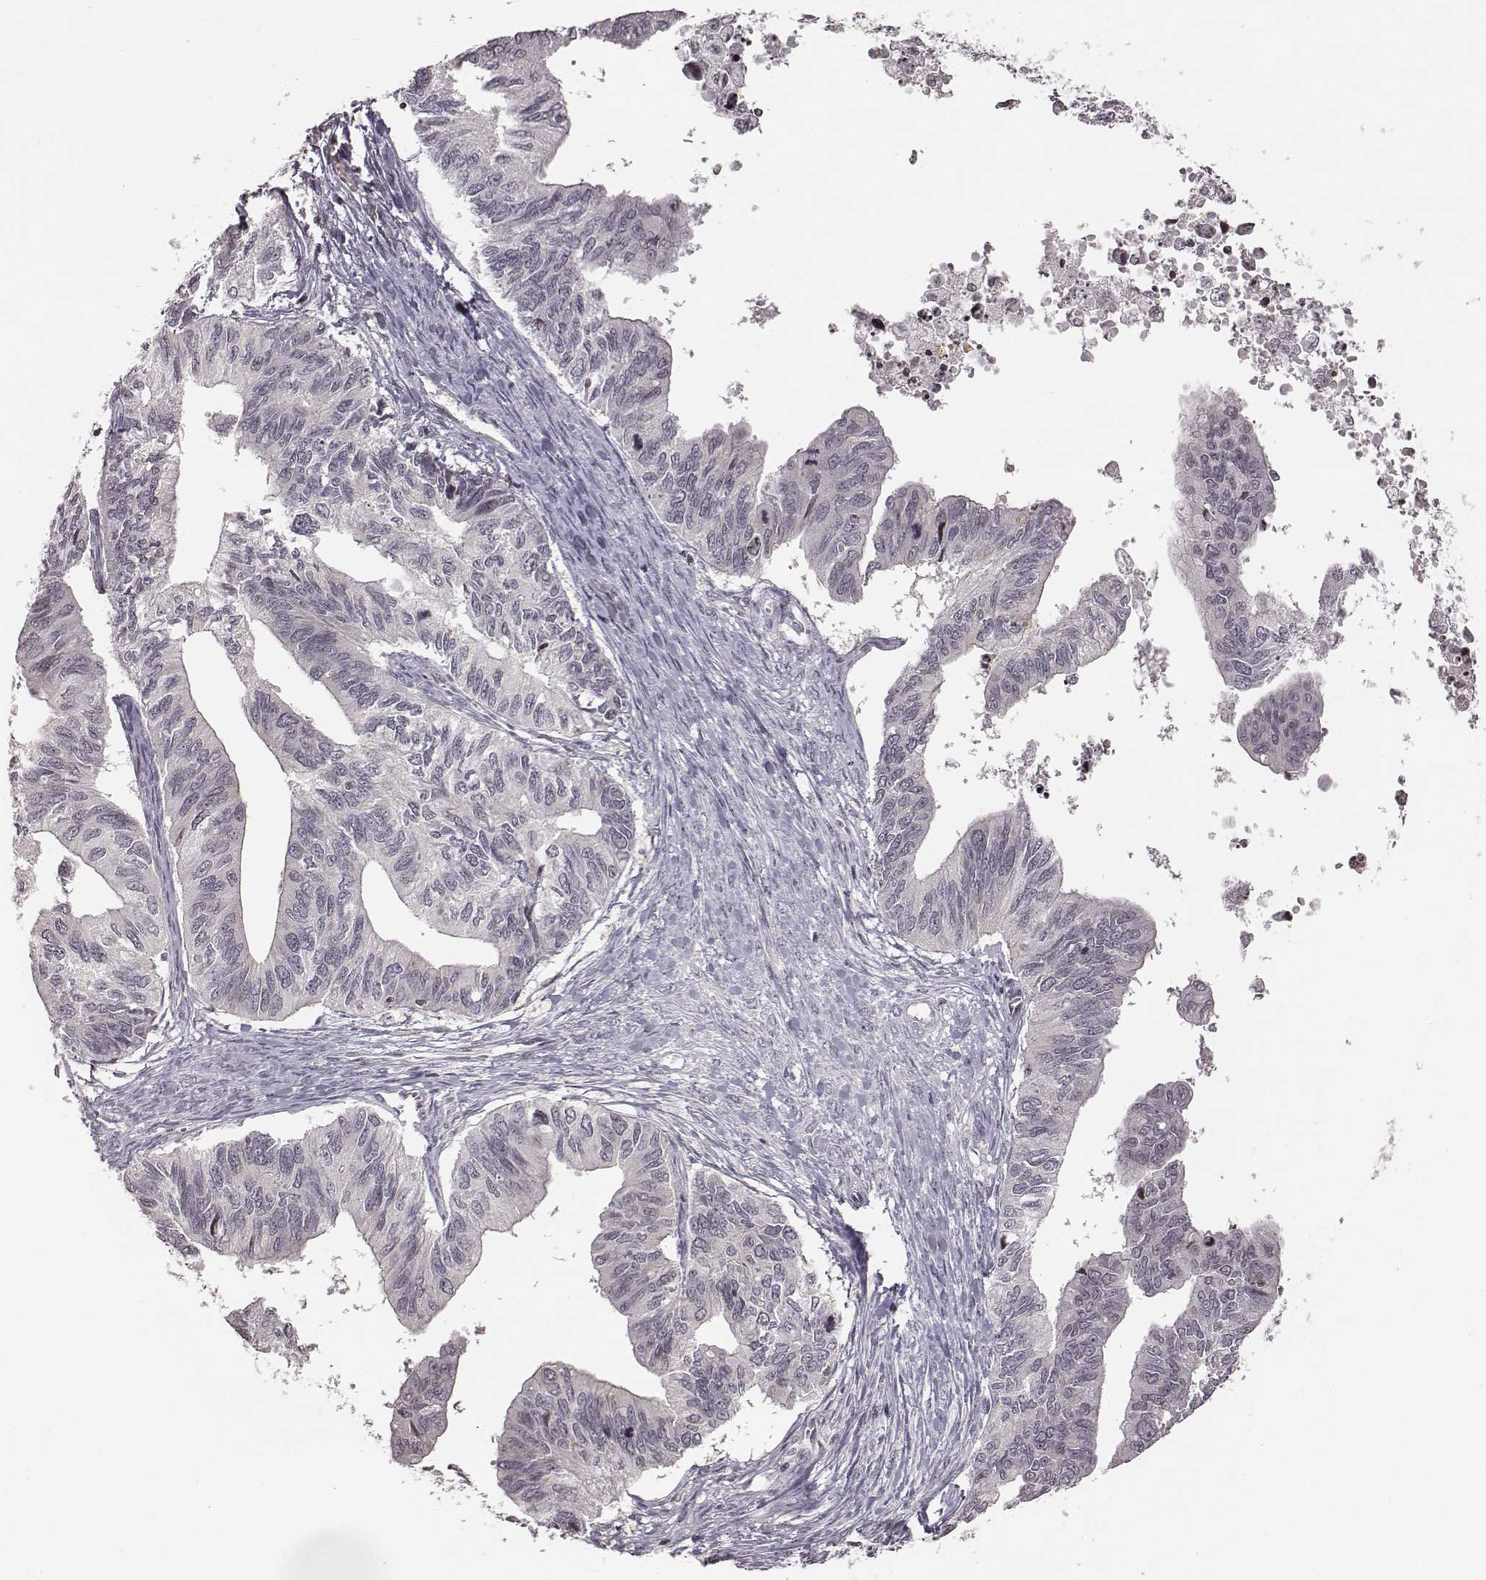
{"staining": {"intensity": "negative", "quantity": "none", "location": "none"}, "tissue": "ovarian cancer", "cell_type": "Tumor cells", "image_type": "cancer", "snomed": [{"axis": "morphology", "description": "Cystadenocarcinoma, mucinous, NOS"}, {"axis": "topography", "description": "Ovary"}], "caption": "Micrograph shows no protein expression in tumor cells of ovarian cancer tissue.", "gene": "GRM4", "patient": {"sex": "female", "age": 76}}